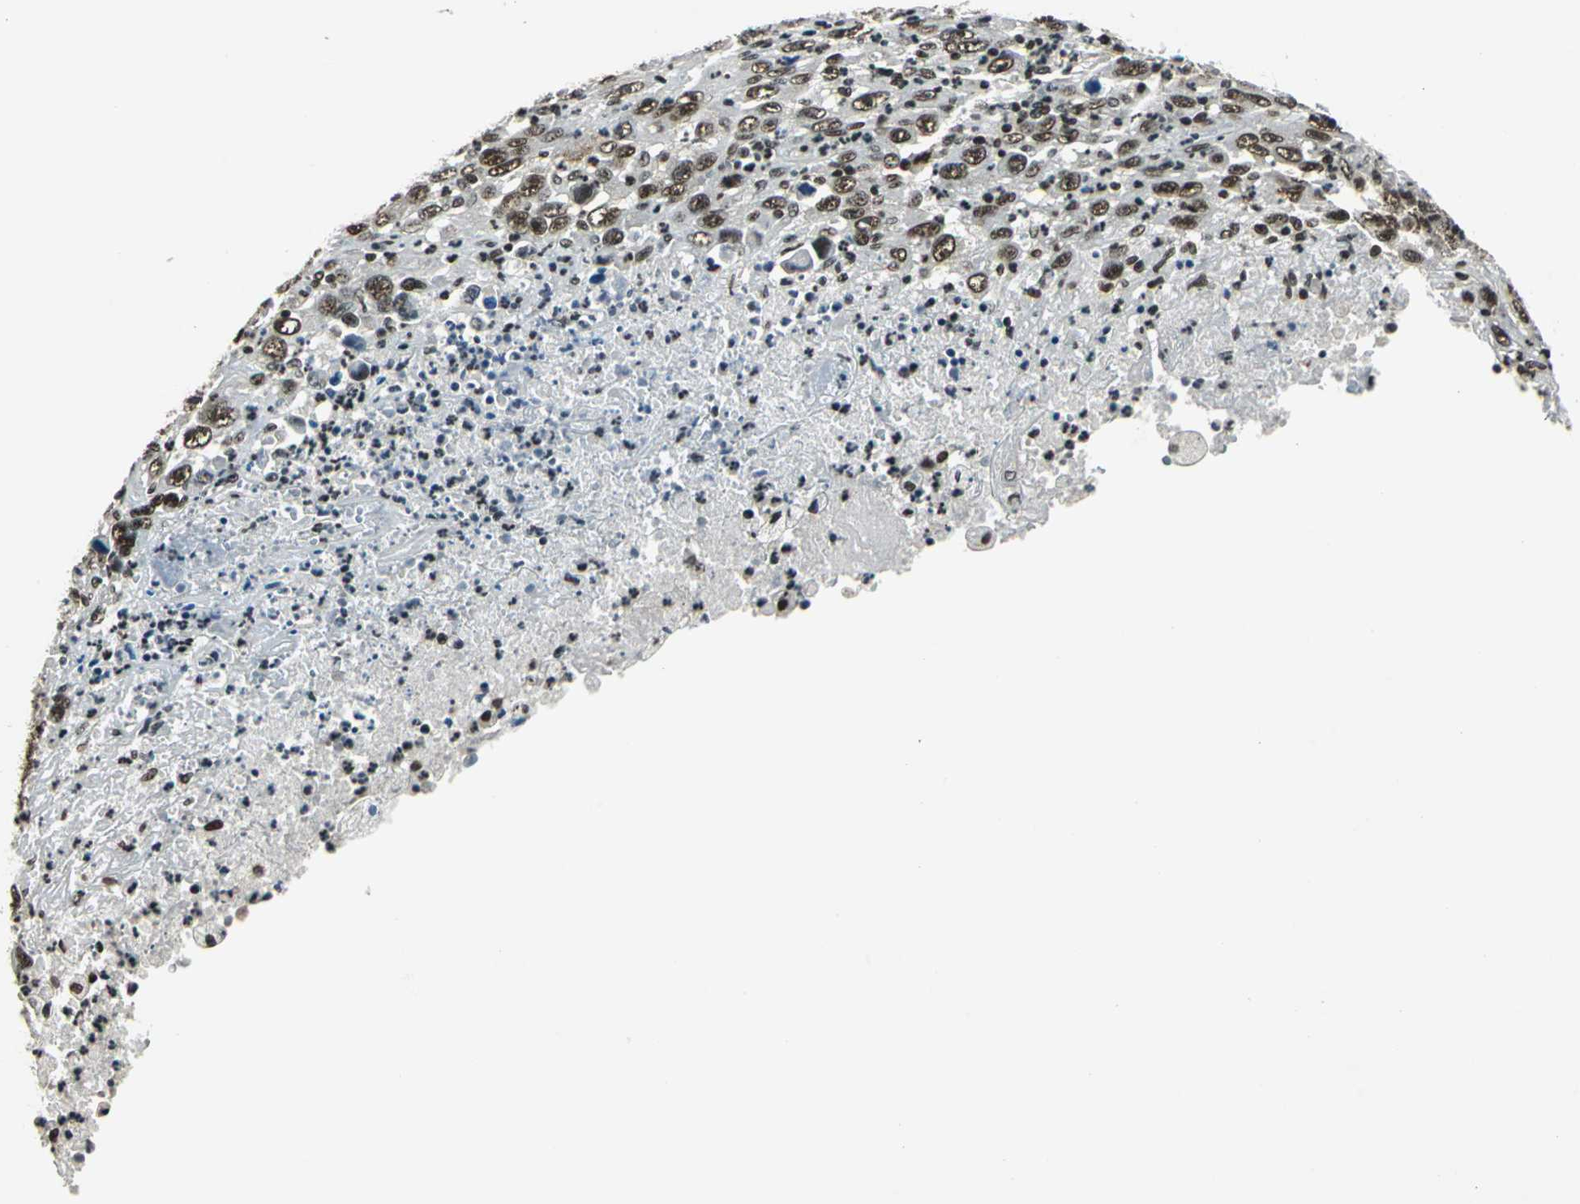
{"staining": {"intensity": "moderate", "quantity": ">75%", "location": "cytoplasmic/membranous,nuclear"}, "tissue": "melanoma", "cell_type": "Tumor cells", "image_type": "cancer", "snomed": [{"axis": "morphology", "description": "Malignant melanoma, Metastatic site"}, {"axis": "topography", "description": "Skin"}], "caption": "This is an image of IHC staining of melanoma, which shows moderate positivity in the cytoplasmic/membranous and nuclear of tumor cells.", "gene": "RBM14", "patient": {"sex": "female", "age": 56}}